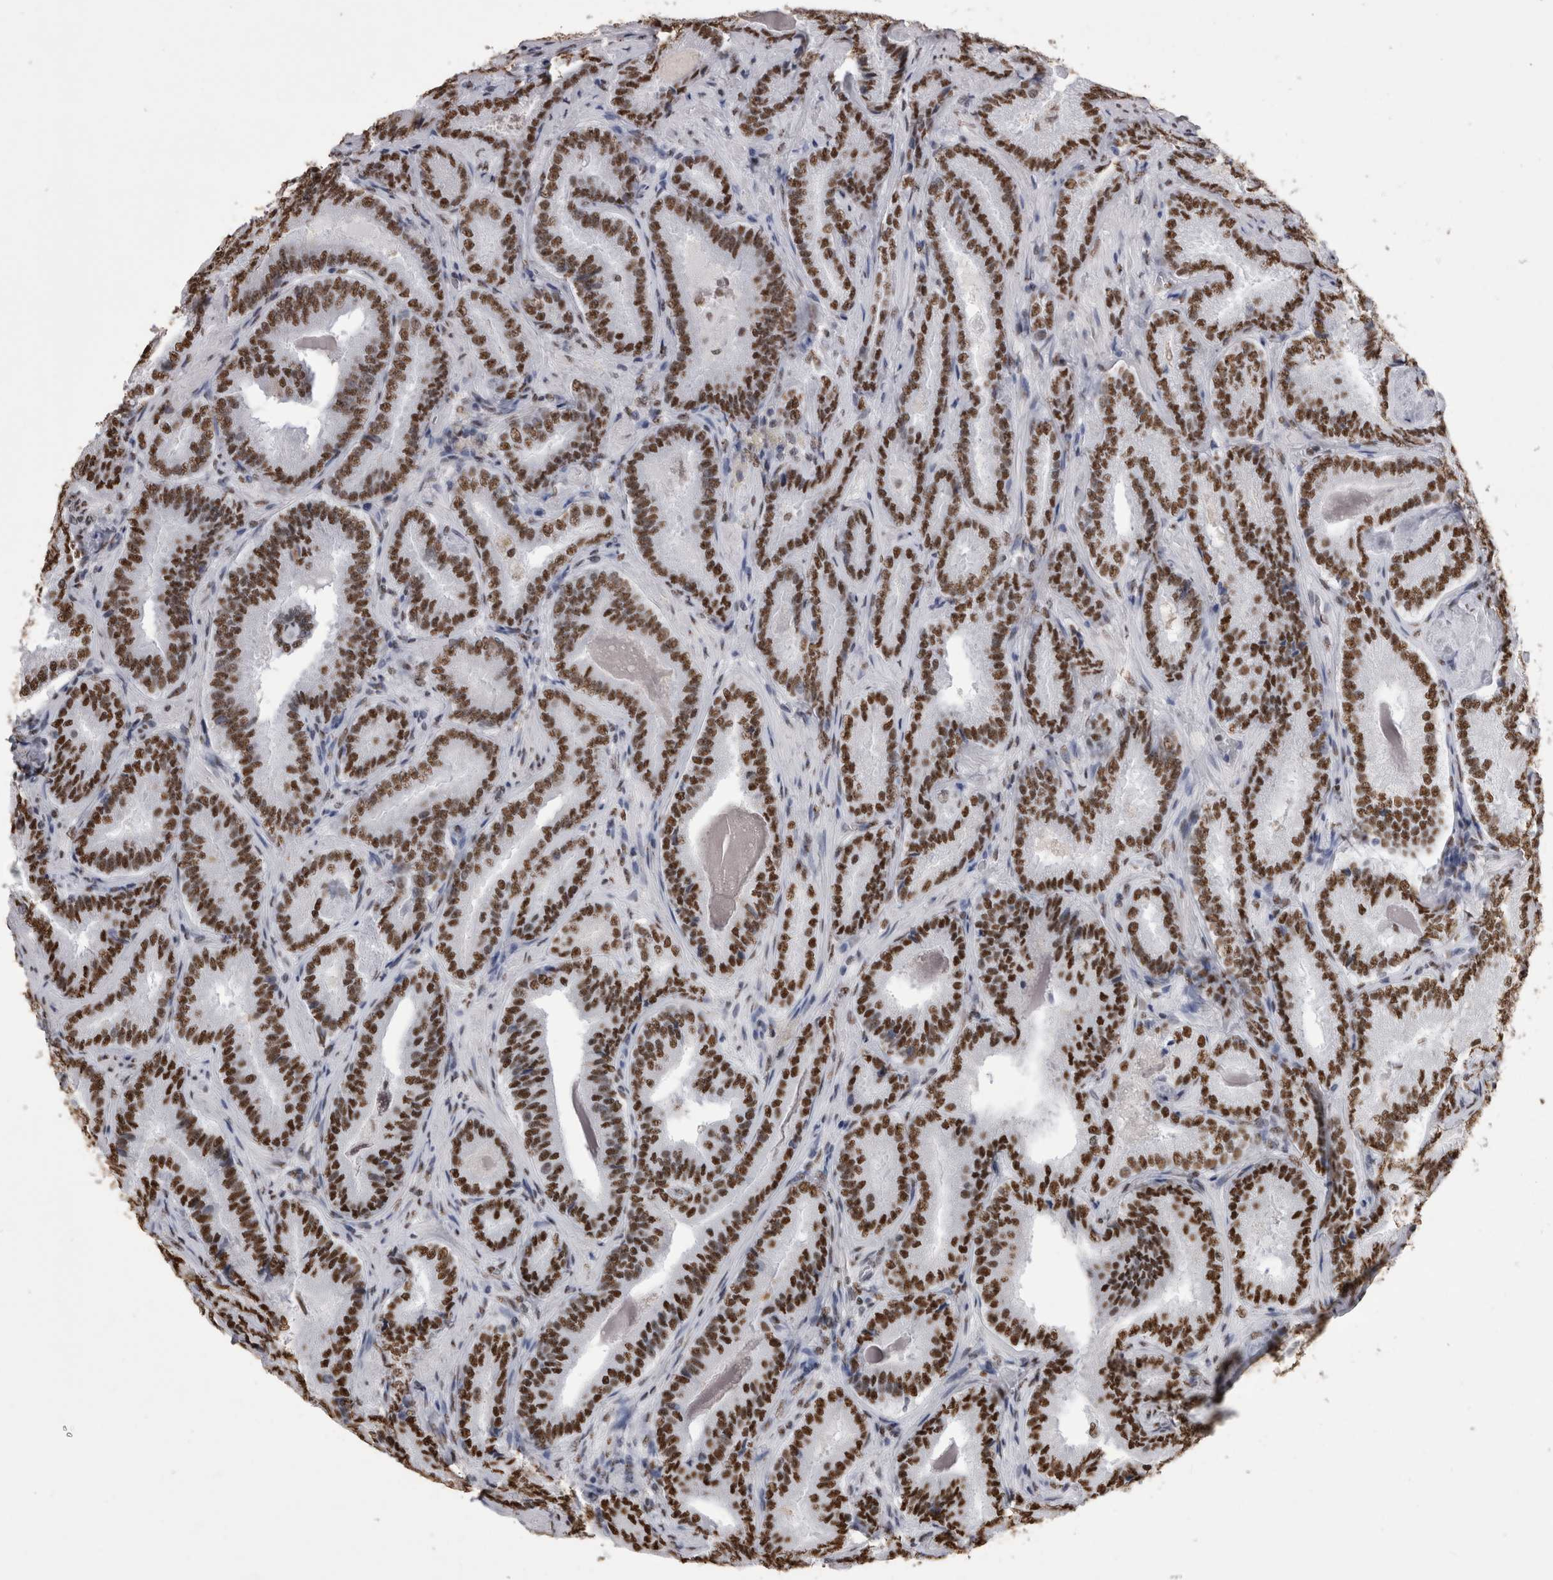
{"staining": {"intensity": "strong", "quantity": ">75%", "location": "nuclear"}, "tissue": "prostate cancer", "cell_type": "Tumor cells", "image_type": "cancer", "snomed": [{"axis": "morphology", "description": "Adenocarcinoma, Low grade"}, {"axis": "topography", "description": "Prostate"}], "caption": "Prostate low-grade adenocarcinoma stained for a protein (brown) shows strong nuclear positive positivity in approximately >75% of tumor cells.", "gene": "ALPK3", "patient": {"sex": "male", "age": 51}}